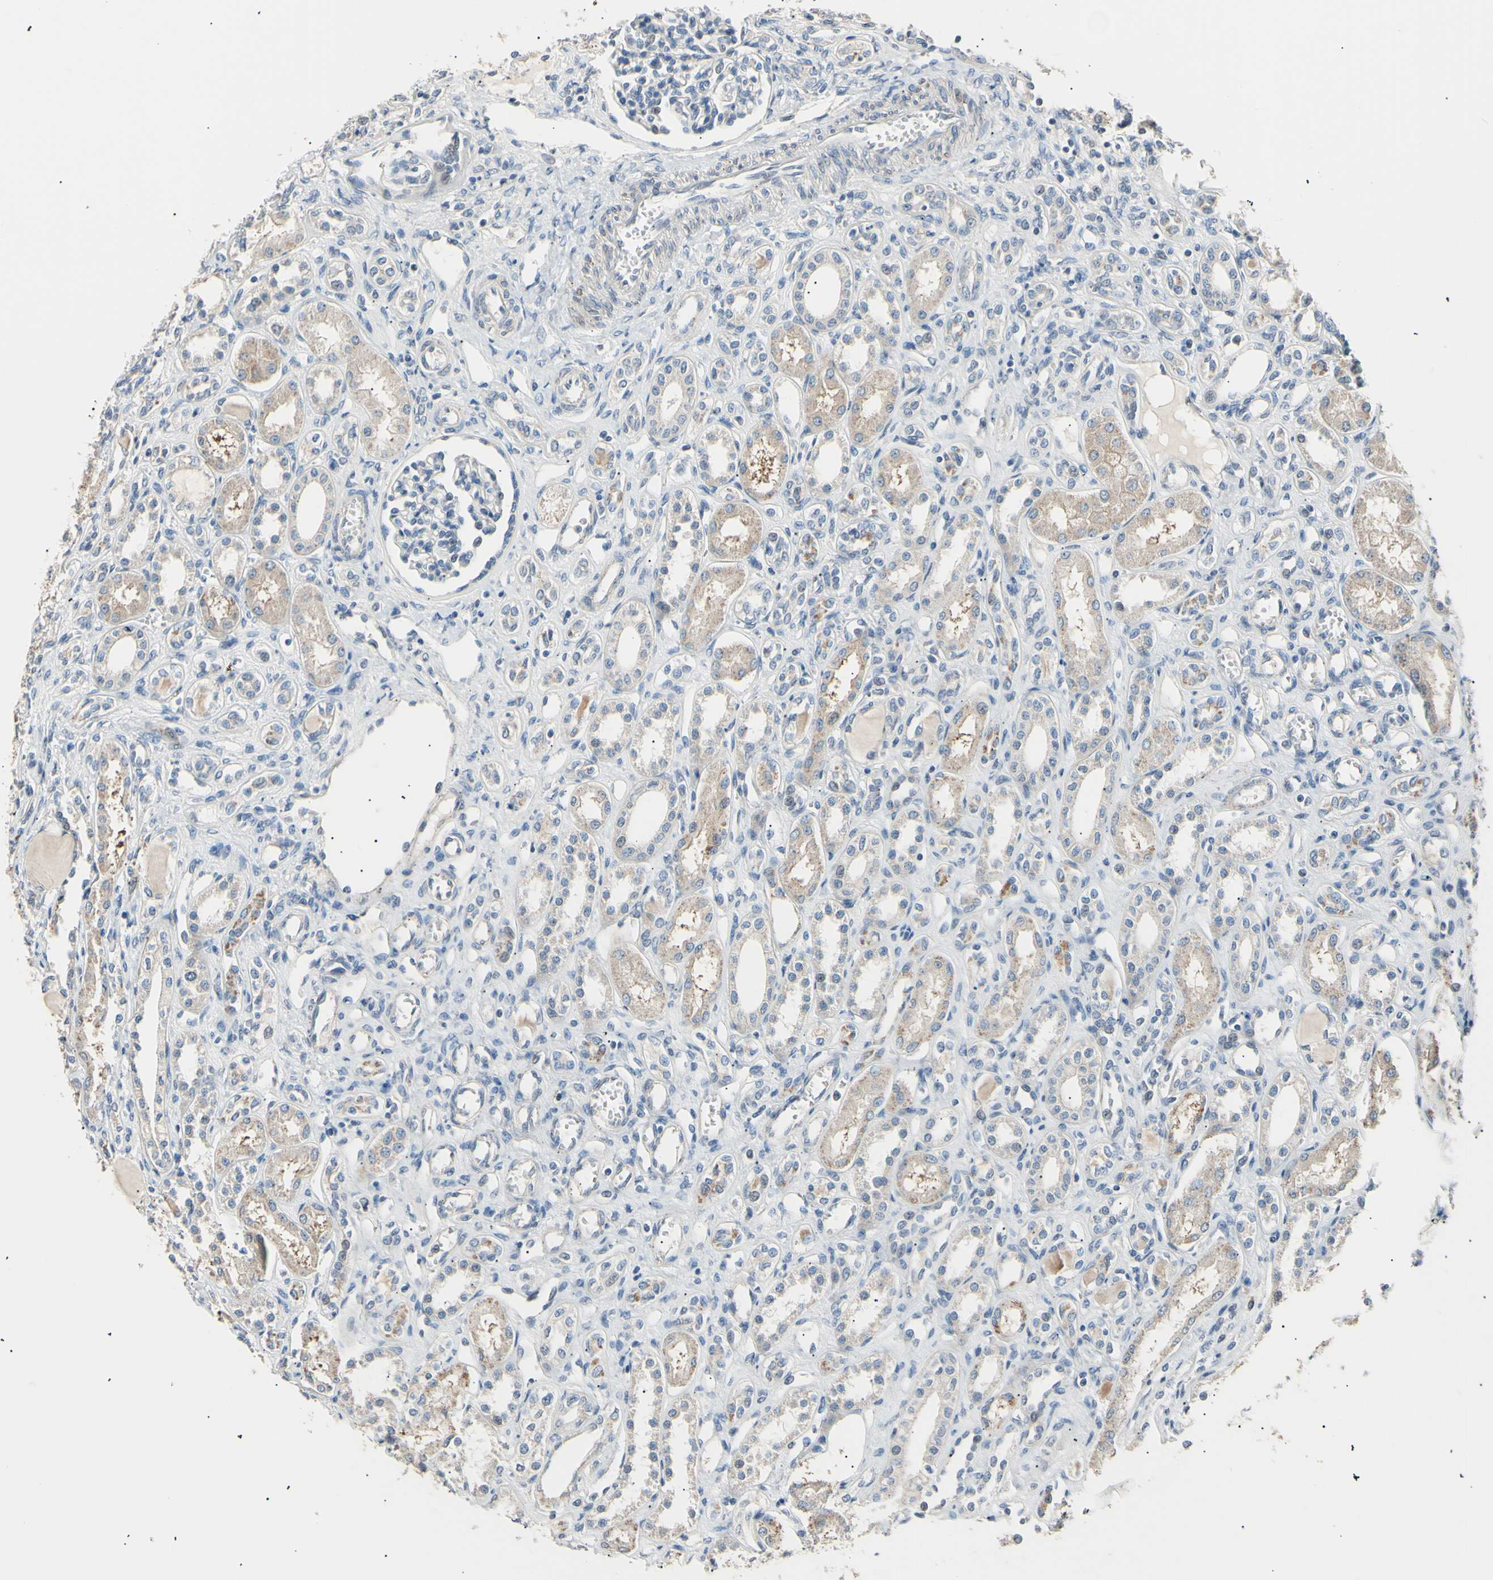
{"staining": {"intensity": "negative", "quantity": "none", "location": "none"}, "tissue": "kidney", "cell_type": "Cells in glomeruli", "image_type": "normal", "snomed": [{"axis": "morphology", "description": "Normal tissue, NOS"}, {"axis": "topography", "description": "Kidney"}], "caption": "High magnification brightfield microscopy of unremarkable kidney stained with DAB (3,3'-diaminobenzidine) (brown) and counterstained with hematoxylin (blue): cells in glomeruli show no significant expression. (DAB IHC visualized using brightfield microscopy, high magnification).", "gene": "LDLR", "patient": {"sex": "male", "age": 7}}